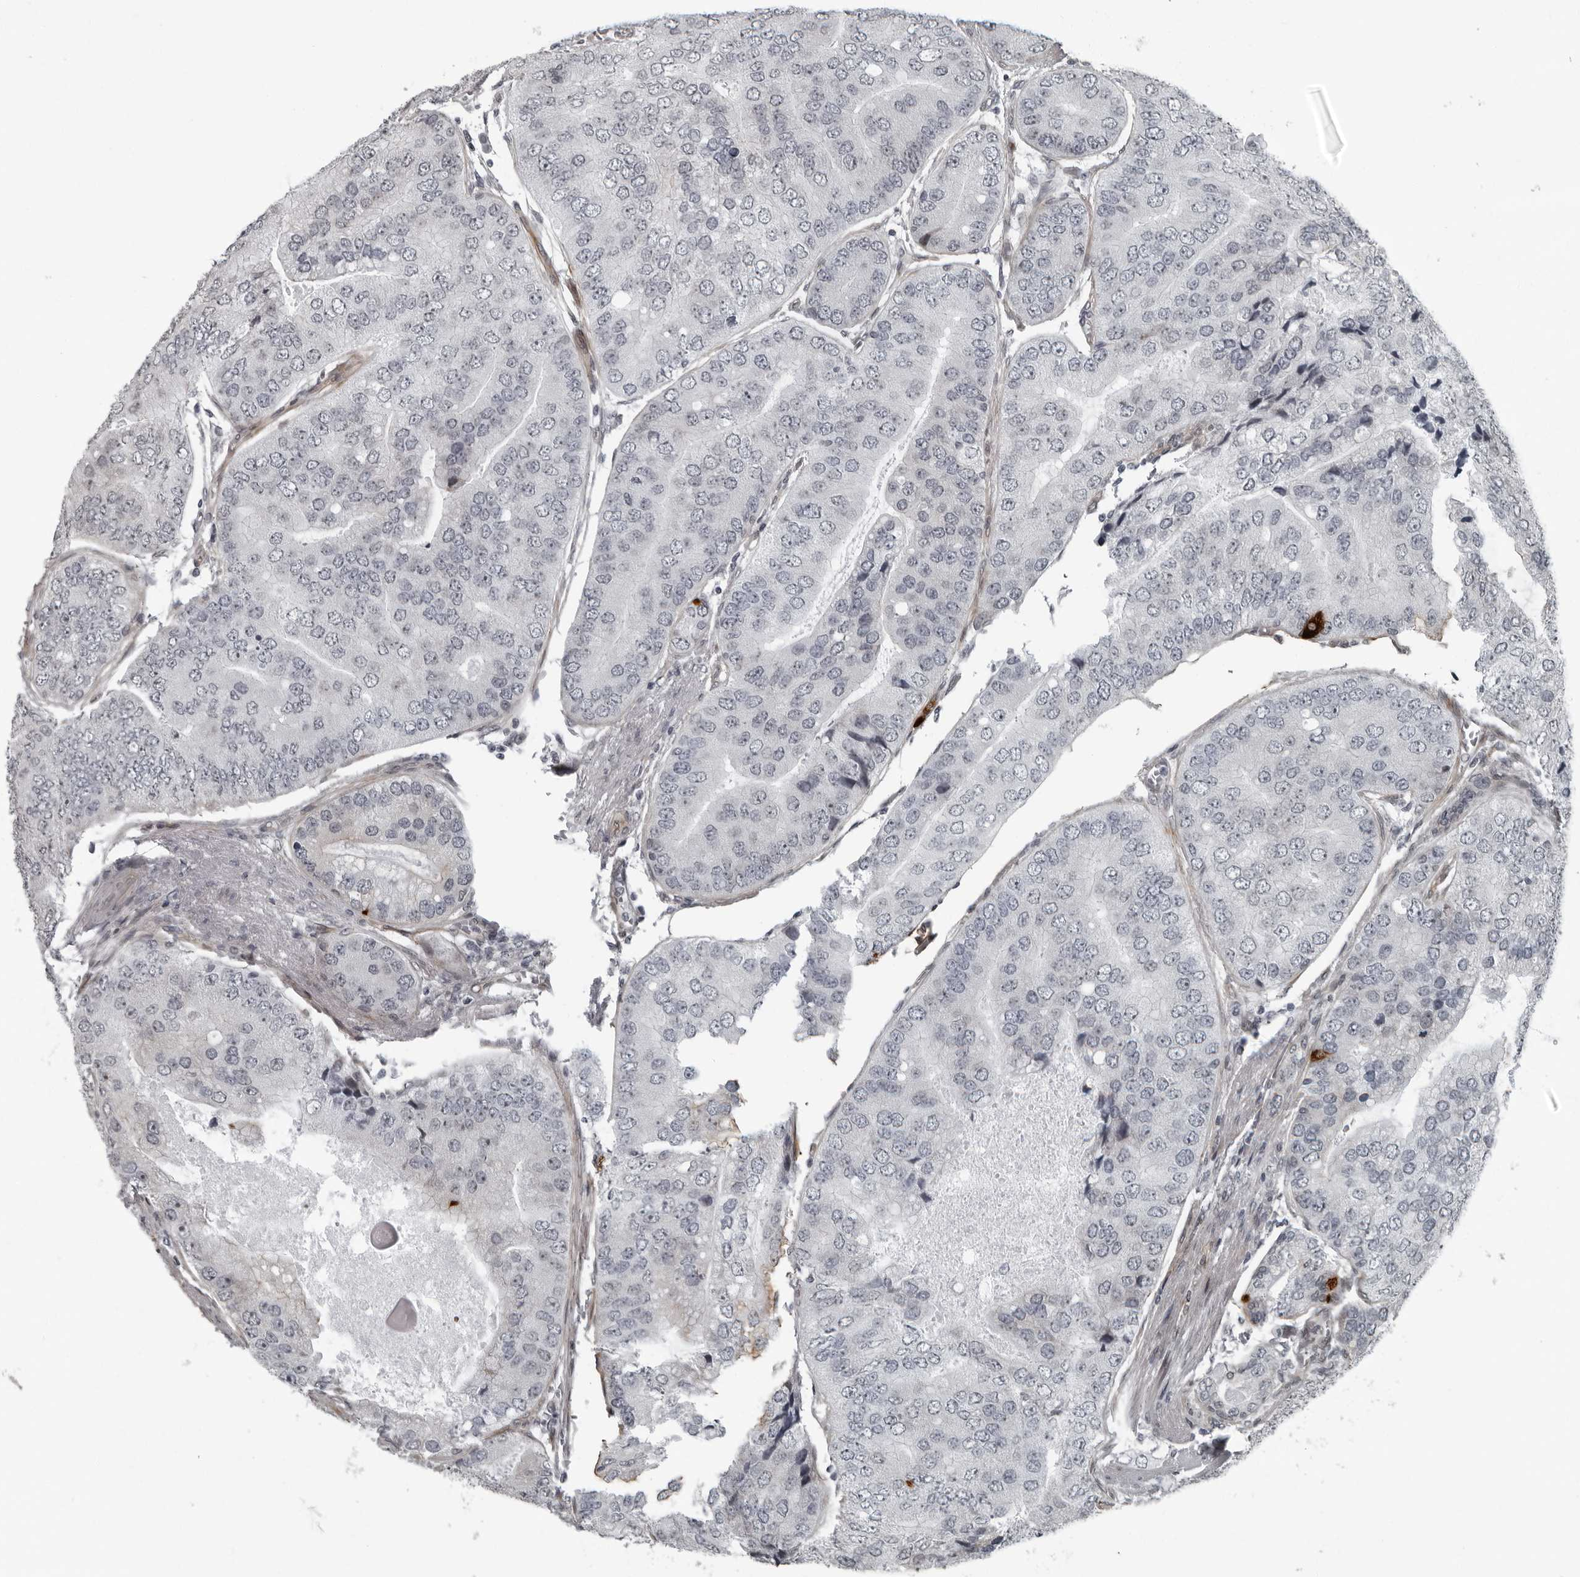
{"staining": {"intensity": "moderate", "quantity": "<25%", "location": "nuclear"}, "tissue": "prostate cancer", "cell_type": "Tumor cells", "image_type": "cancer", "snomed": [{"axis": "morphology", "description": "Adenocarcinoma, High grade"}, {"axis": "topography", "description": "Prostate"}], "caption": "An image of prostate high-grade adenocarcinoma stained for a protein exhibits moderate nuclear brown staining in tumor cells.", "gene": "FAM102B", "patient": {"sex": "male", "age": 70}}